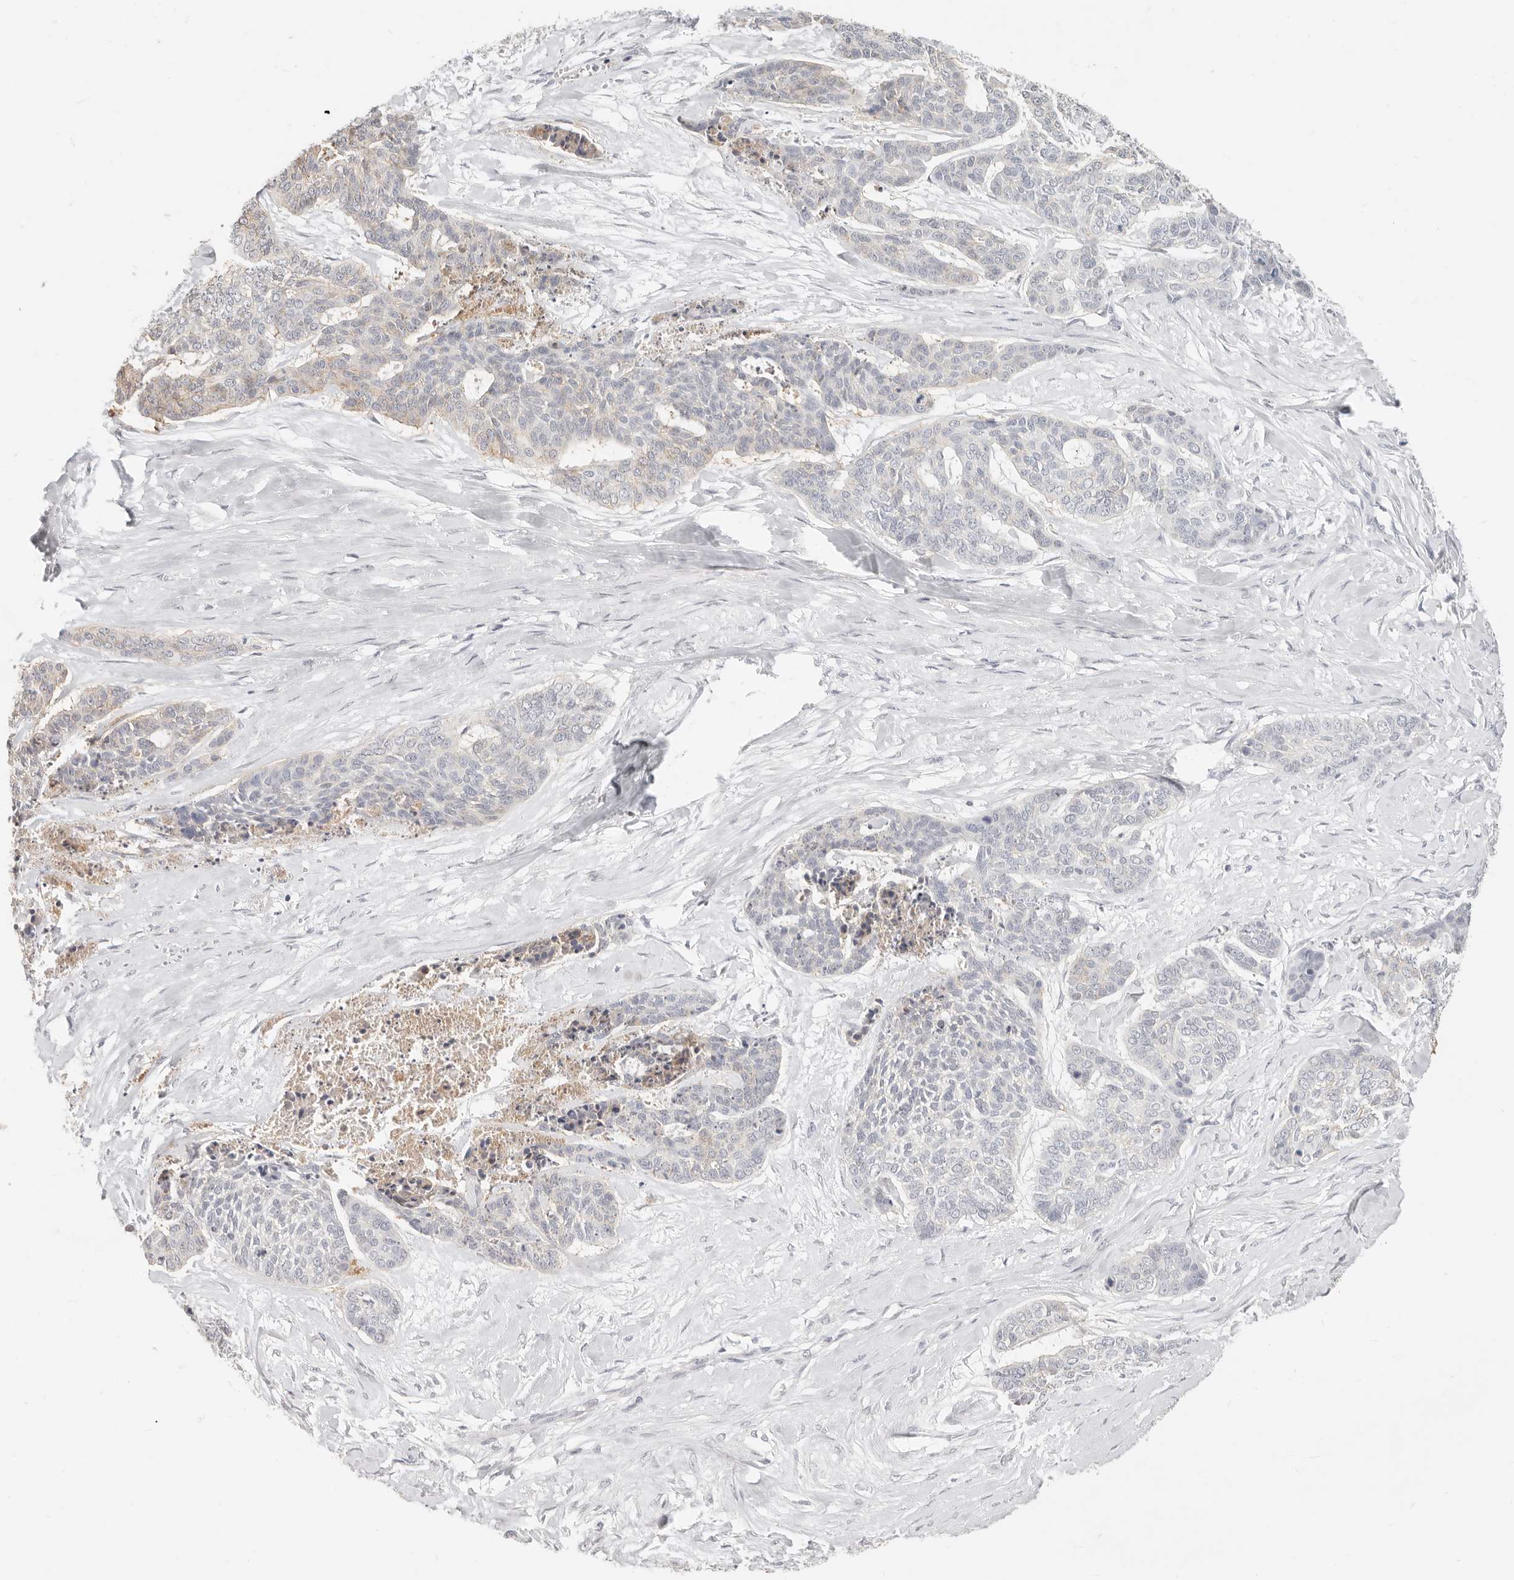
{"staining": {"intensity": "weak", "quantity": "25%-75%", "location": "cytoplasmic/membranous"}, "tissue": "skin cancer", "cell_type": "Tumor cells", "image_type": "cancer", "snomed": [{"axis": "morphology", "description": "Basal cell carcinoma"}, {"axis": "topography", "description": "Skin"}], "caption": "A low amount of weak cytoplasmic/membranous staining is identified in about 25%-75% of tumor cells in skin cancer tissue.", "gene": "EPCAM", "patient": {"sex": "female", "age": 64}}